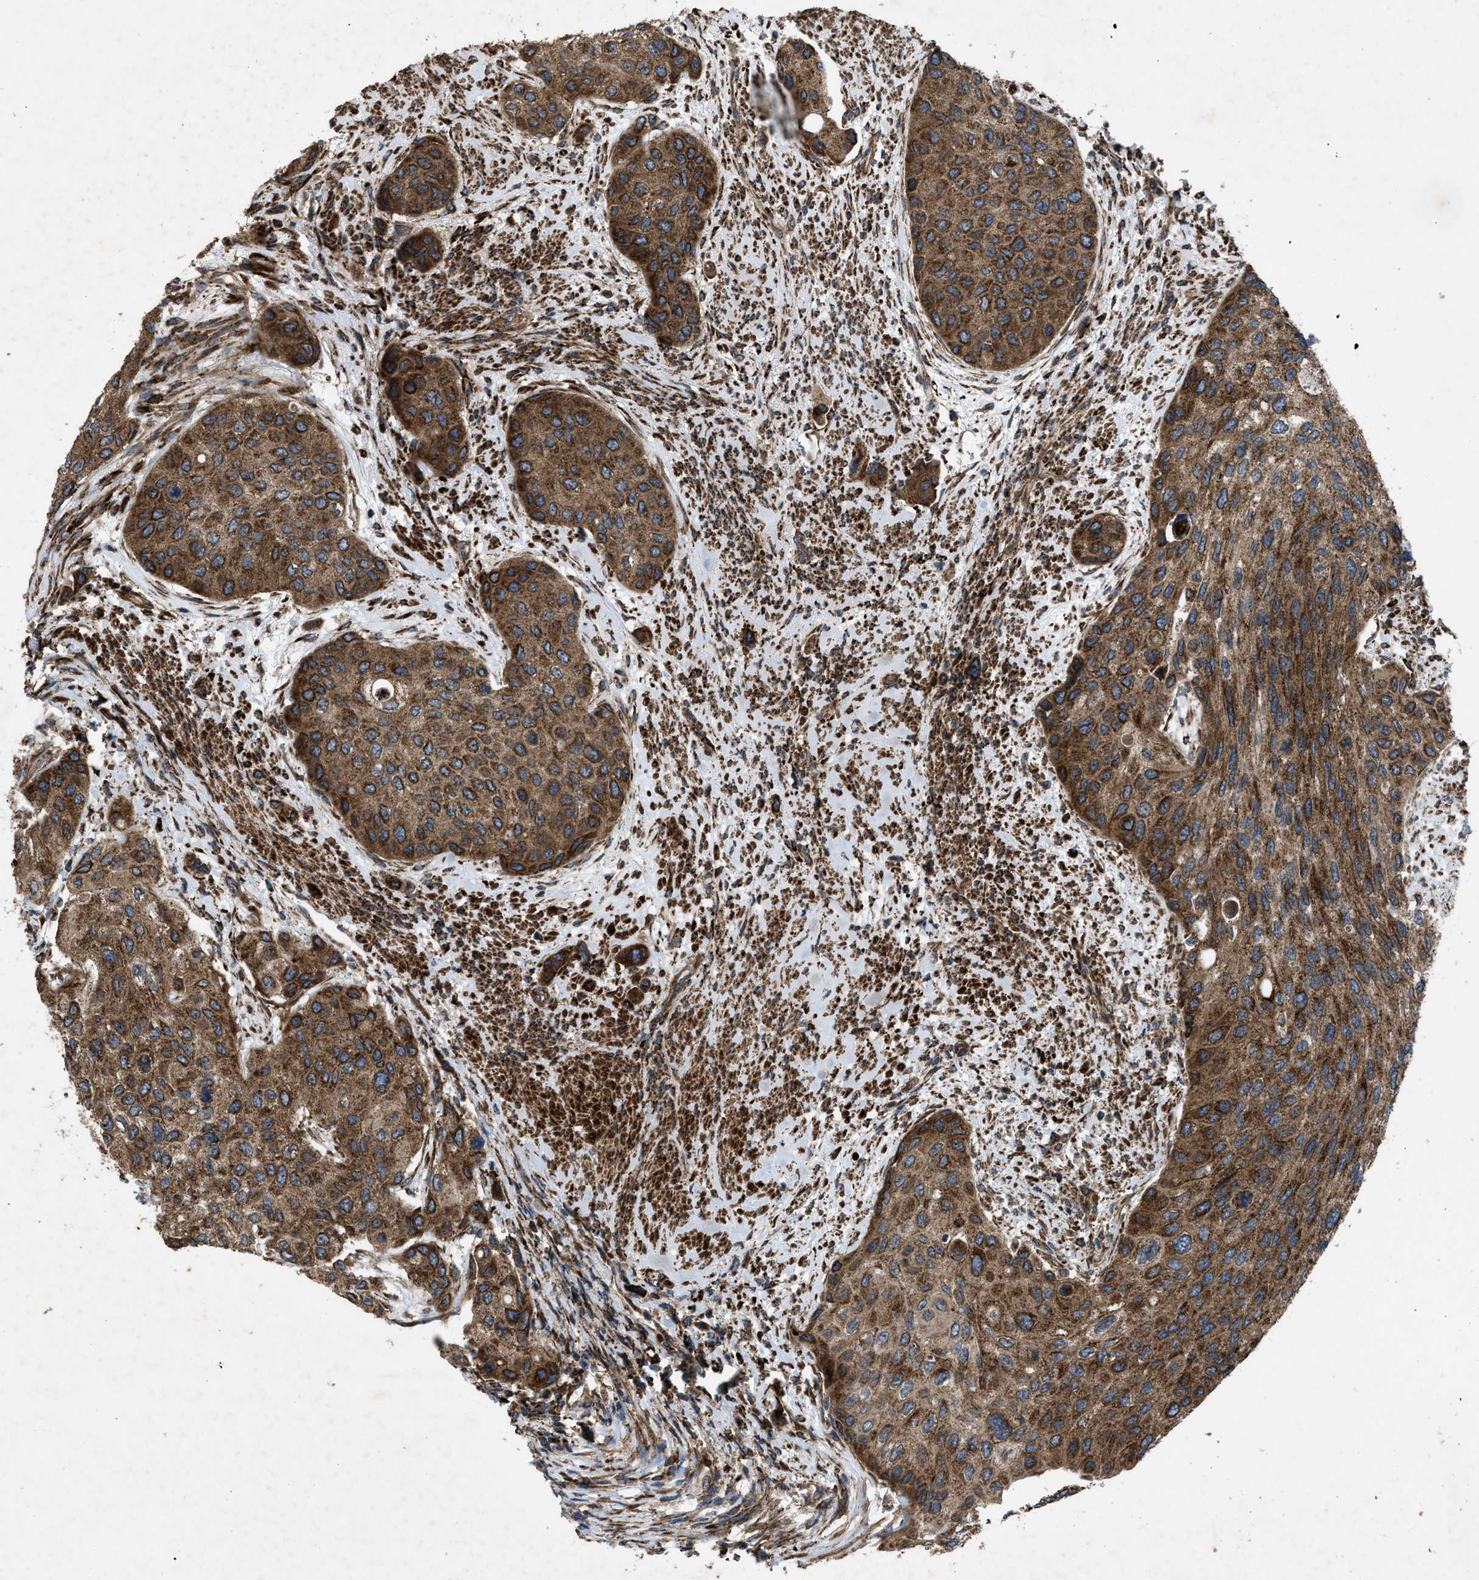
{"staining": {"intensity": "strong", "quantity": ">75%", "location": "cytoplasmic/membranous"}, "tissue": "urothelial cancer", "cell_type": "Tumor cells", "image_type": "cancer", "snomed": [{"axis": "morphology", "description": "Urothelial carcinoma, High grade"}, {"axis": "topography", "description": "Urinary bladder"}], "caption": "Approximately >75% of tumor cells in high-grade urothelial carcinoma display strong cytoplasmic/membranous protein positivity as visualized by brown immunohistochemical staining.", "gene": "PER3", "patient": {"sex": "female", "age": 56}}